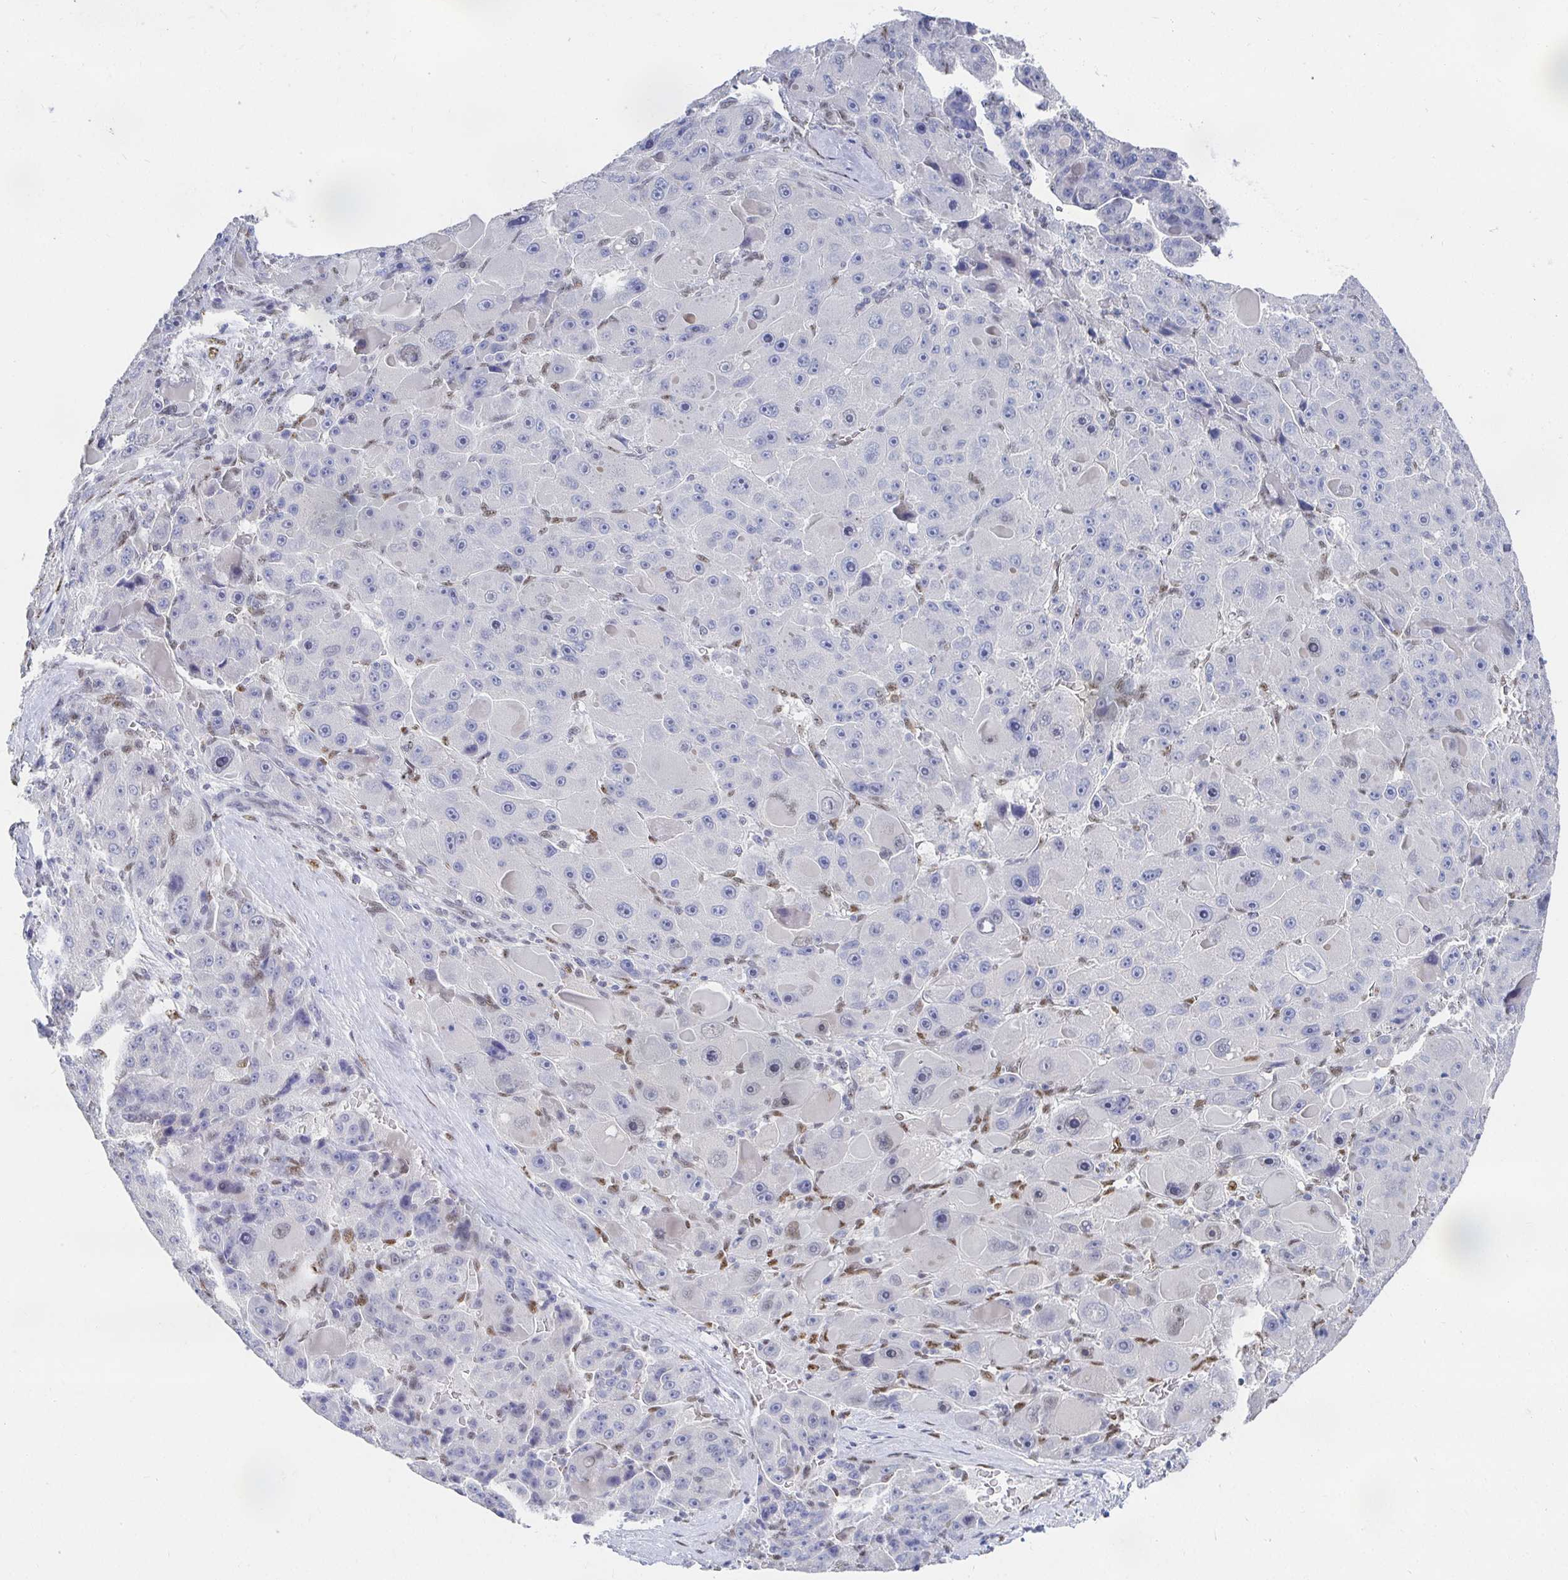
{"staining": {"intensity": "negative", "quantity": "none", "location": "none"}, "tissue": "liver cancer", "cell_type": "Tumor cells", "image_type": "cancer", "snomed": [{"axis": "morphology", "description": "Carcinoma, Hepatocellular, NOS"}, {"axis": "topography", "description": "Liver"}], "caption": "High power microscopy micrograph of an immunohistochemistry image of liver cancer (hepatocellular carcinoma), revealing no significant staining in tumor cells. The staining was performed using DAB to visualize the protein expression in brown, while the nuclei were stained in blue with hematoxylin (Magnification: 20x).", "gene": "CLIC3", "patient": {"sex": "male", "age": 76}}